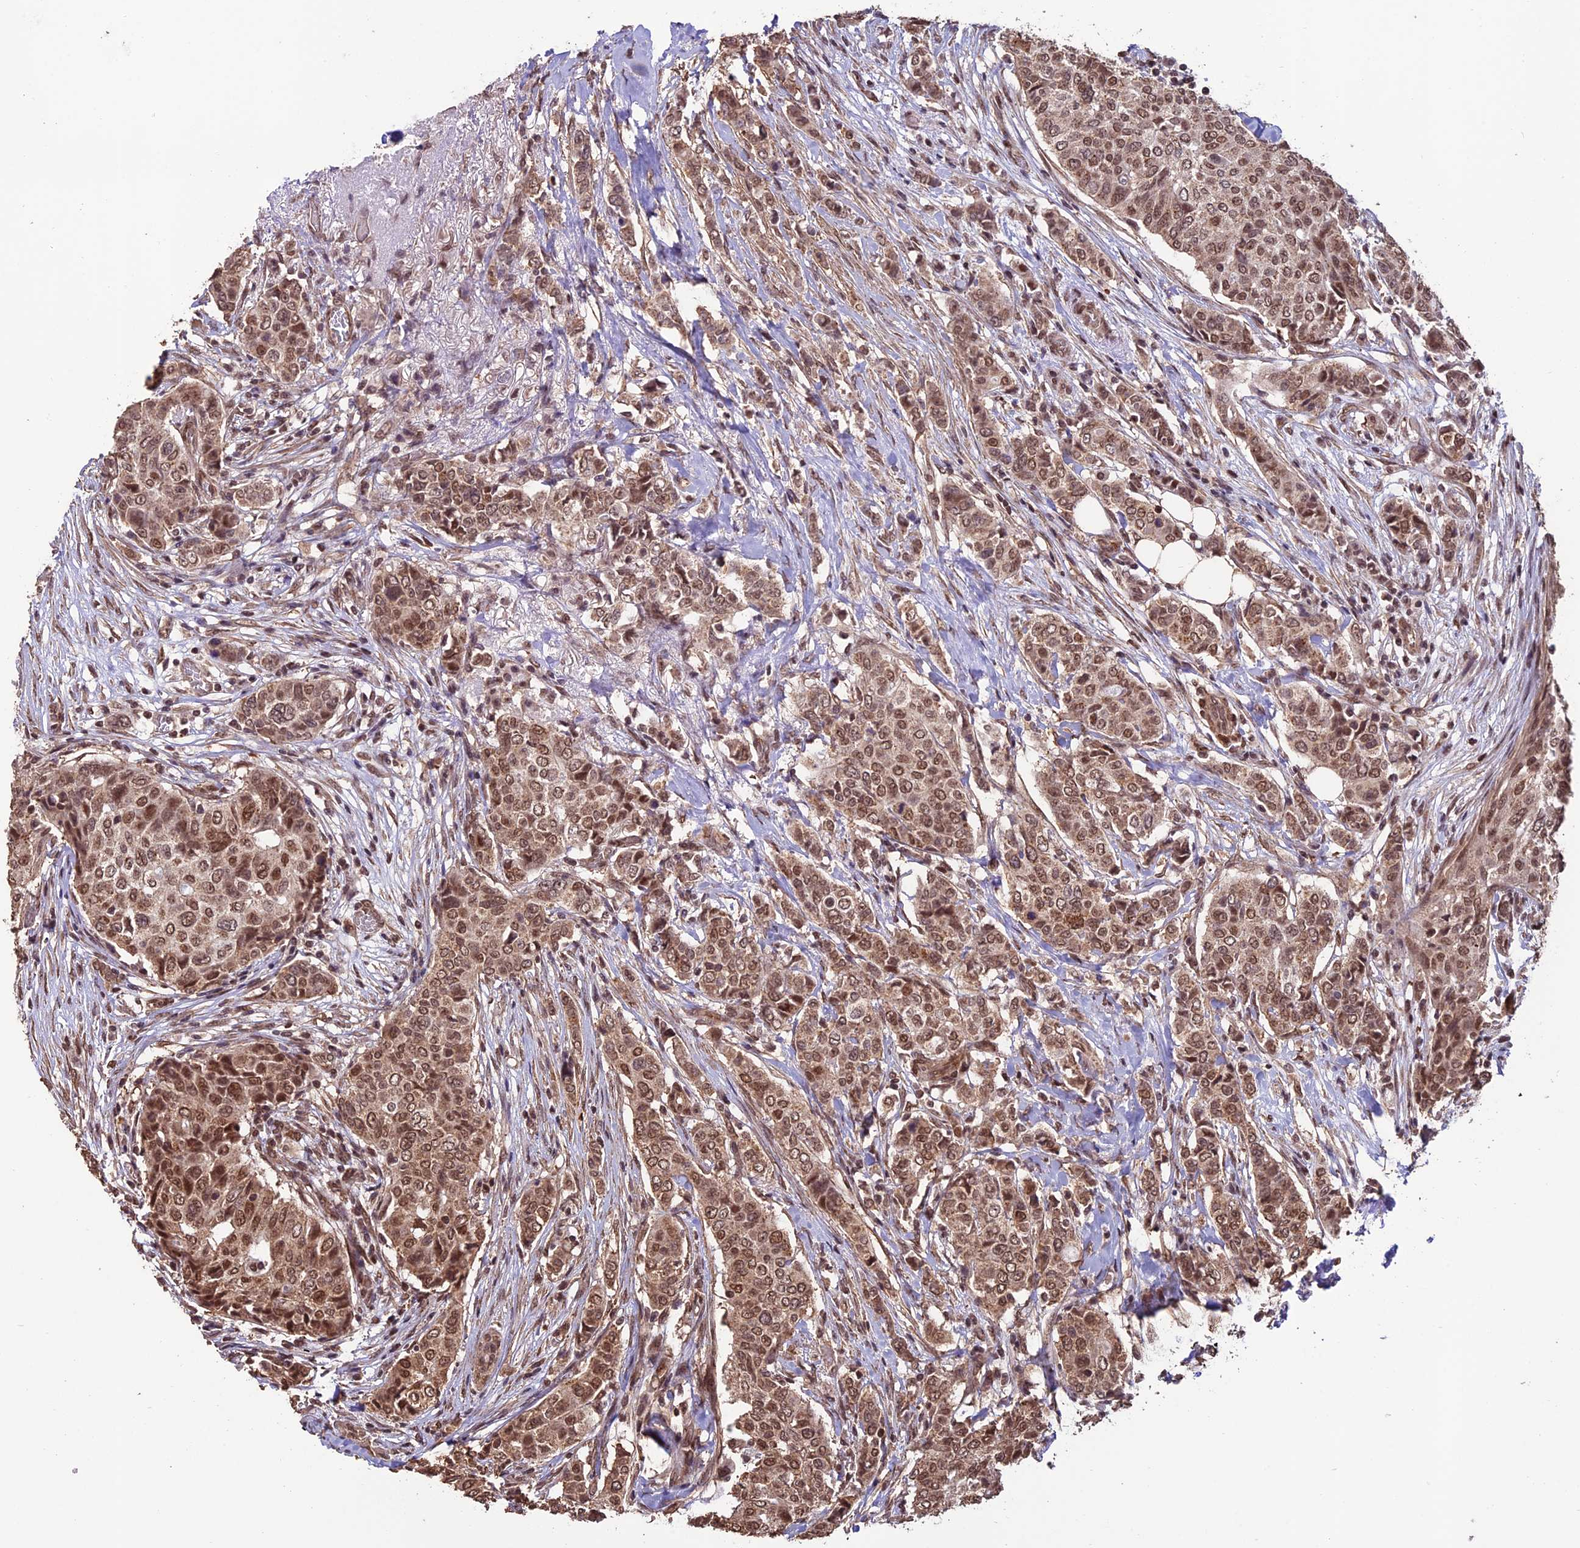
{"staining": {"intensity": "moderate", "quantity": ">75%", "location": "cytoplasmic/membranous,nuclear"}, "tissue": "breast cancer", "cell_type": "Tumor cells", "image_type": "cancer", "snomed": [{"axis": "morphology", "description": "Lobular carcinoma"}, {"axis": "topography", "description": "Breast"}], "caption": "Lobular carcinoma (breast) was stained to show a protein in brown. There is medium levels of moderate cytoplasmic/membranous and nuclear positivity in approximately >75% of tumor cells.", "gene": "CABIN1", "patient": {"sex": "female", "age": 51}}